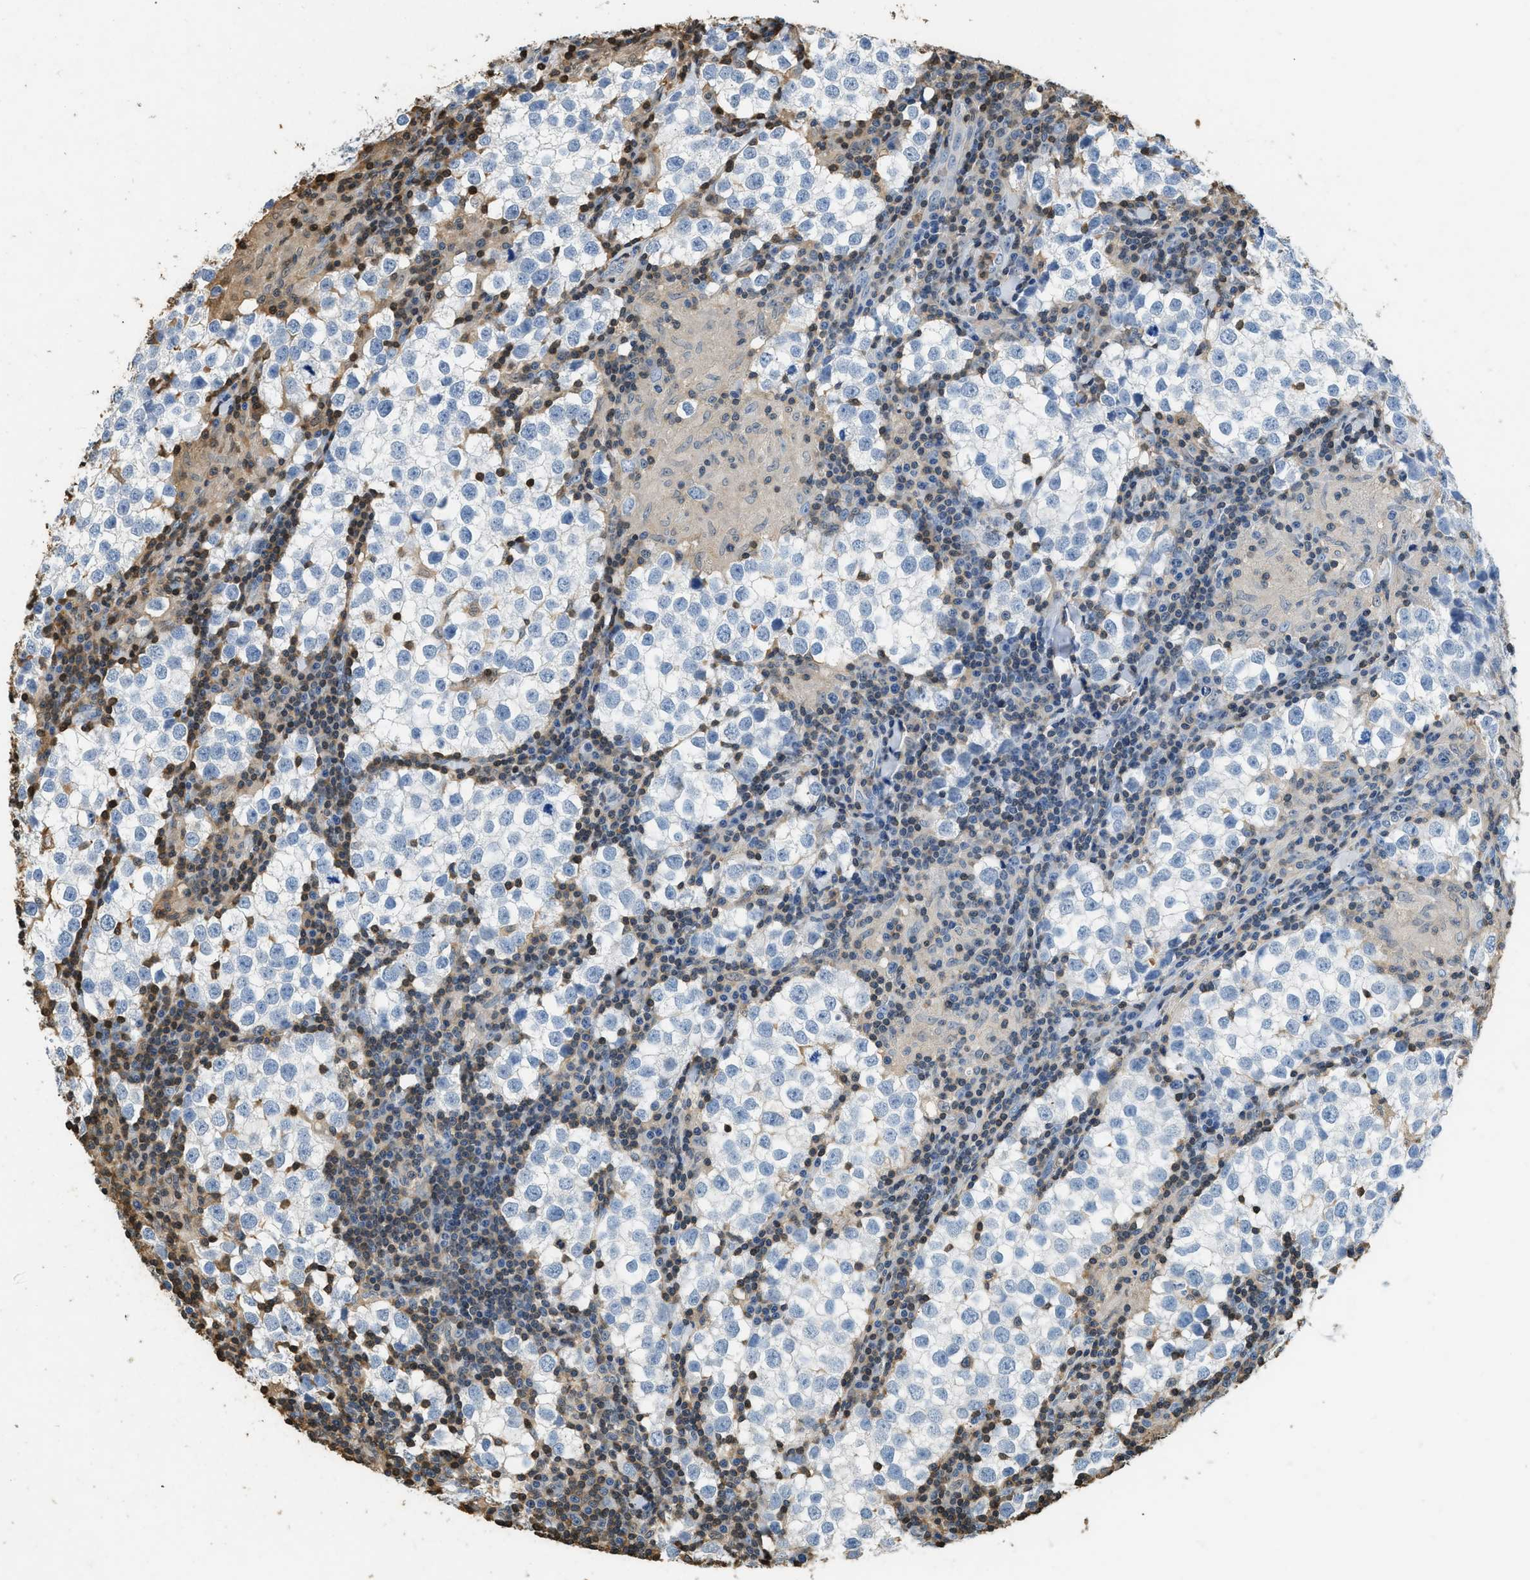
{"staining": {"intensity": "negative", "quantity": "none", "location": "none"}, "tissue": "testis cancer", "cell_type": "Tumor cells", "image_type": "cancer", "snomed": [{"axis": "morphology", "description": "Seminoma, NOS"}, {"axis": "morphology", "description": "Carcinoma, Embryonal, NOS"}, {"axis": "topography", "description": "Testis"}], "caption": "Testis cancer was stained to show a protein in brown. There is no significant positivity in tumor cells.", "gene": "ARHGDIB", "patient": {"sex": "male", "age": 36}}